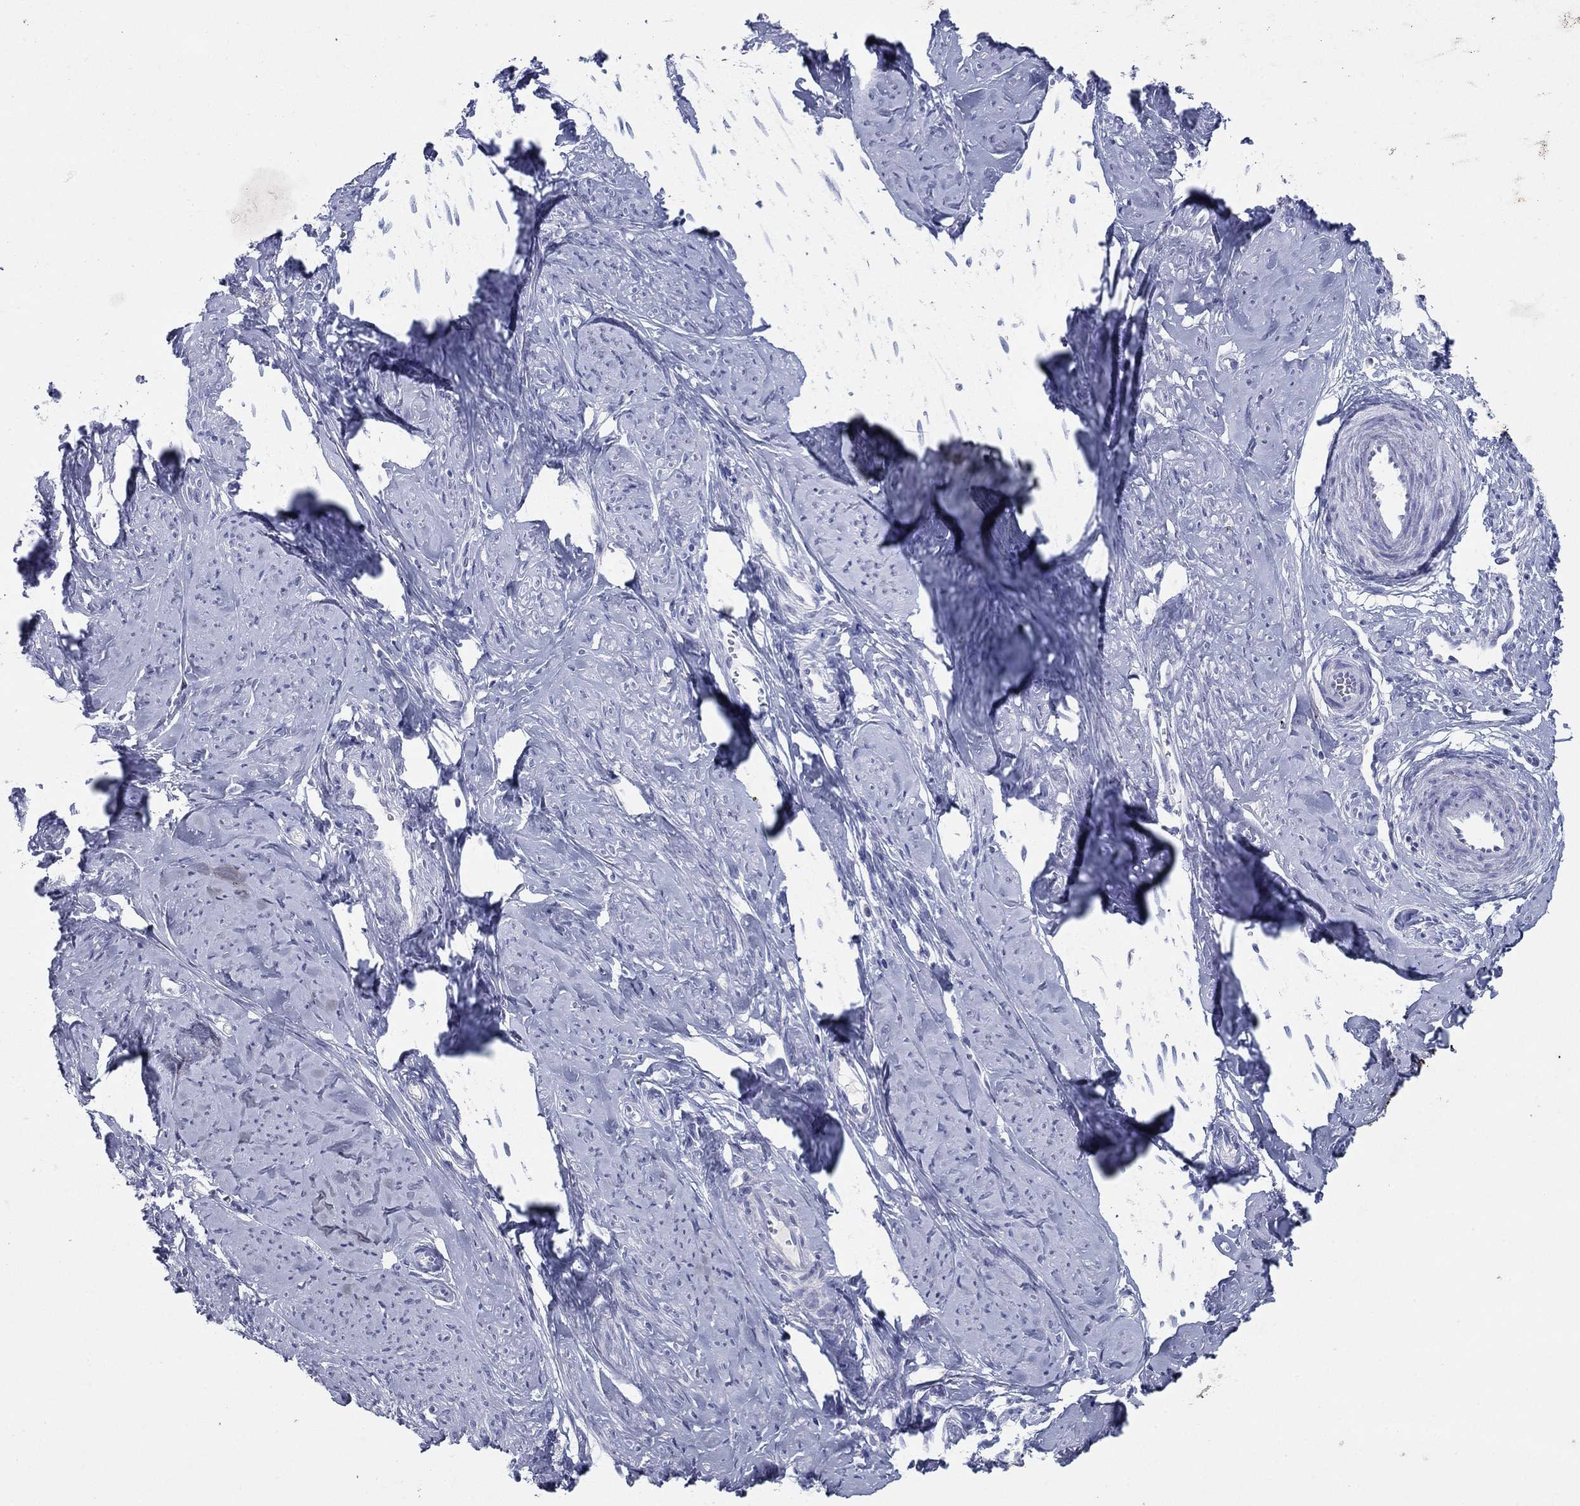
{"staining": {"intensity": "negative", "quantity": "none", "location": "none"}, "tissue": "smooth muscle", "cell_type": "Smooth muscle cells", "image_type": "normal", "snomed": [{"axis": "morphology", "description": "Normal tissue, NOS"}, {"axis": "topography", "description": "Smooth muscle"}], "caption": "Immunohistochemical staining of benign human smooth muscle exhibits no significant positivity in smooth muscle cells.", "gene": "KRT75", "patient": {"sex": "female", "age": 48}}